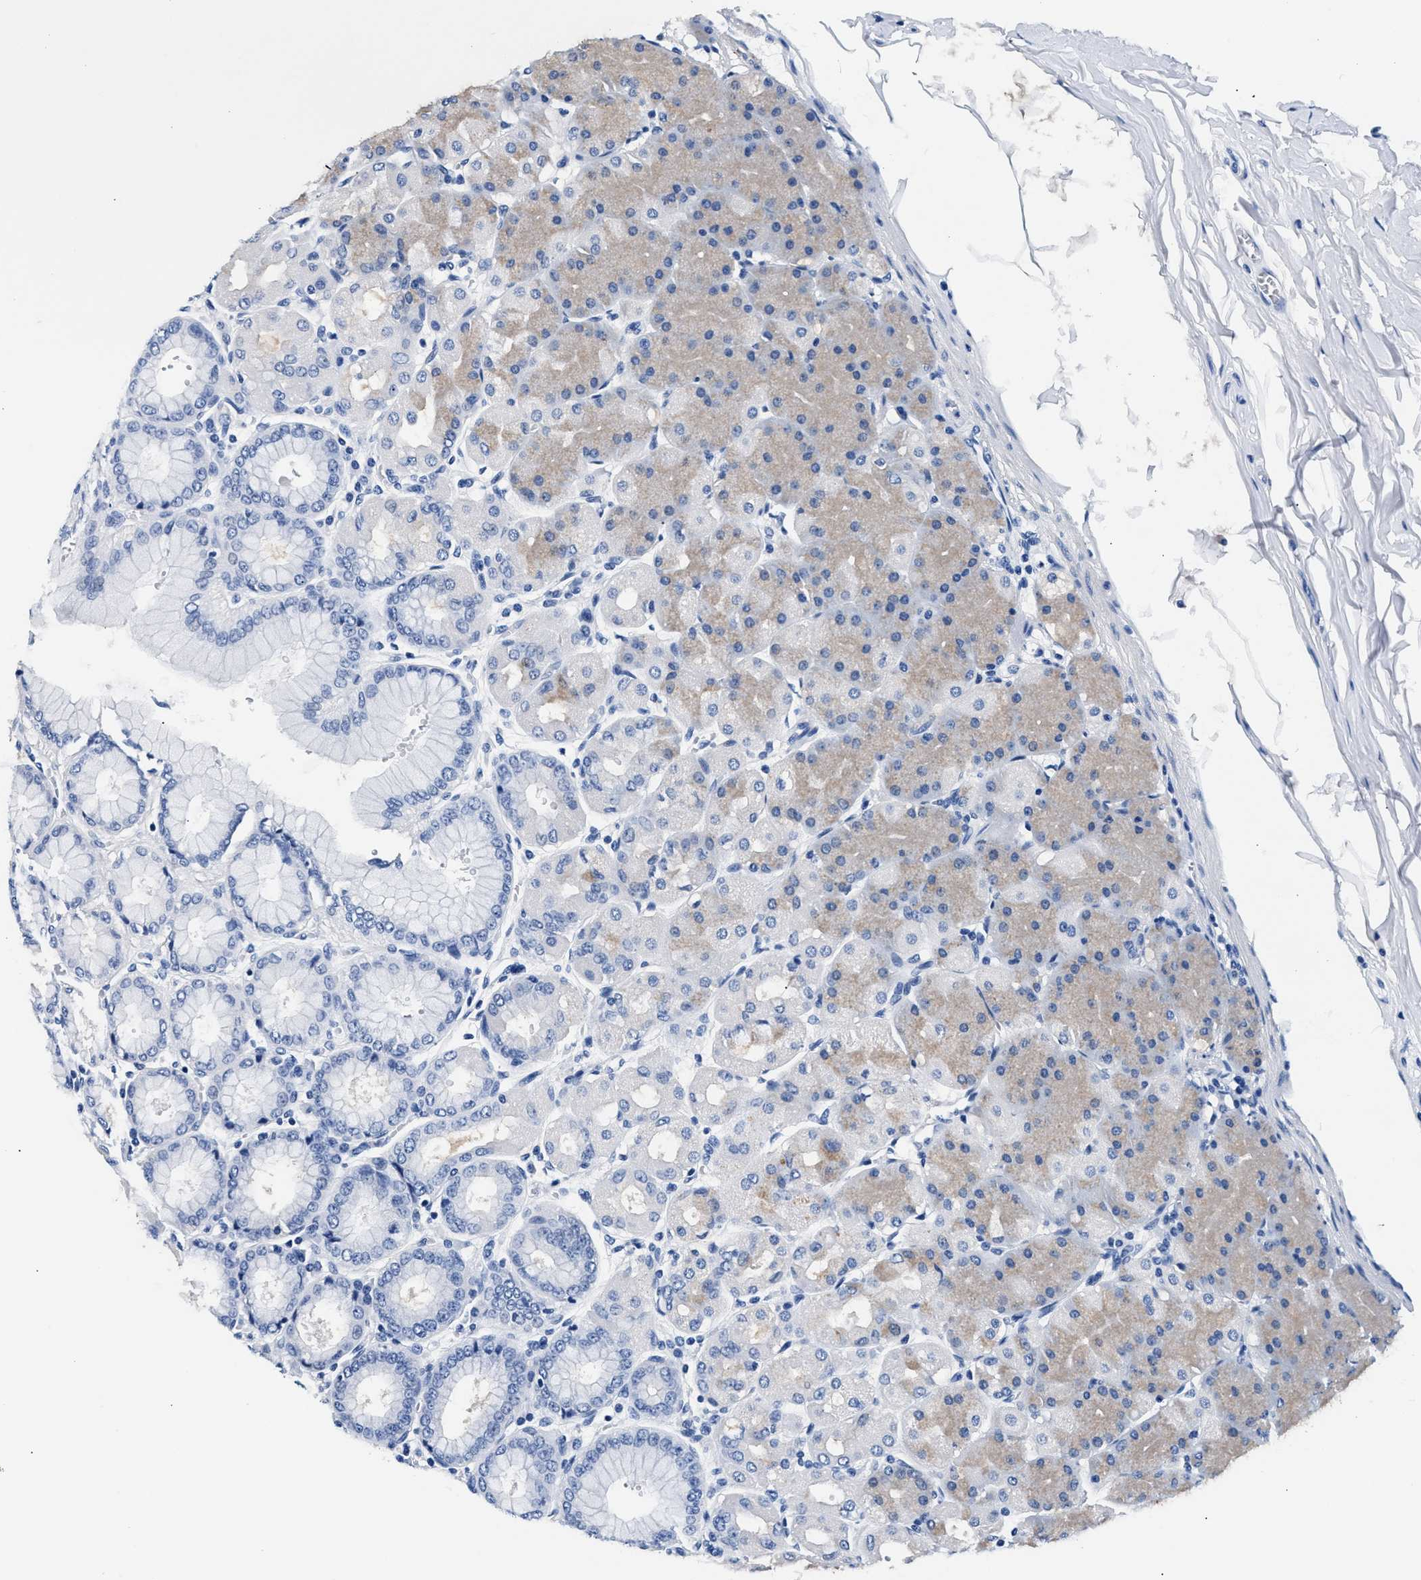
{"staining": {"intensity": "weak", "quantity": "<25%", "location": "cytoplasmic/membranous"}, "tissue": "stomach", "cell_type": "Glandular cells", "image_type": "normal", "snomed": [{"axis": "morphology", "description": "Normal tissue, NOS"}, {"axis": "topography", "description": "Stomach, upper"}], "caption": "IHC image of normal stomach: human stomach stained with DAB (3,3'-diaminobenzidine) reveals no significant protein positivity in glandular cells. Brightfield microscopy of immunohistochemistry (IHC) stained with DAB (brown) and hematoxylin (blue), captured at high magnification.", "gene": "TNR", "patient": {"sex": "female", "age": 56}}